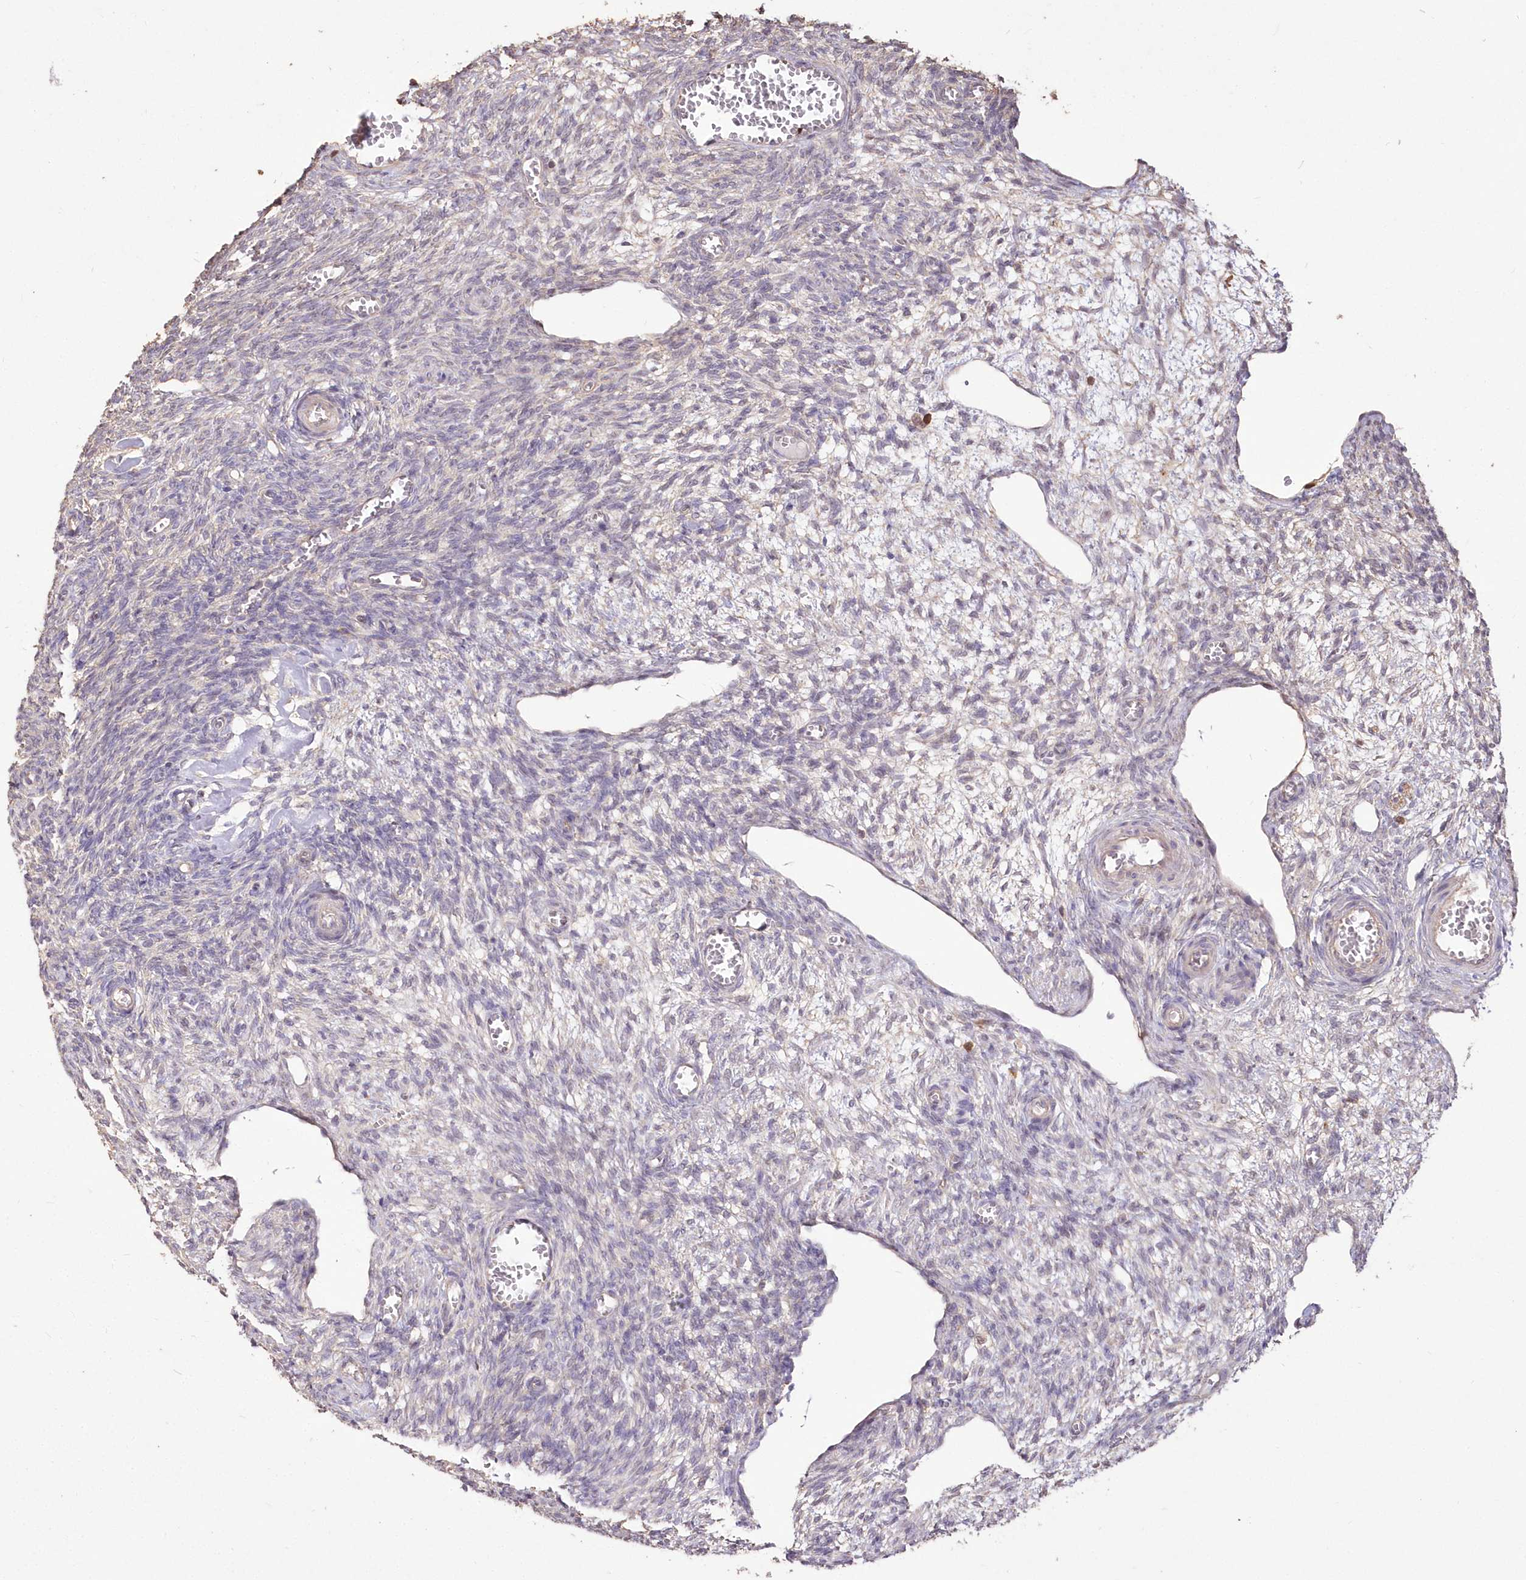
{"staining": {"intensity": "negative", "quantity": "none", "location": "none"}, "tissue": "ovary", "cell_type": "Ovarian stroma cells", "image_type": "normal", "snomed": [{"axis": "morphology", "description": "Normal tissue, NOS"}, {"axis": "topography", "description": "Ovary"}], "caption": "High magnification brightfield microscopy of normal ovary stained with DAB (3,3'-diaminobenzidine) (brown) and counterstained with hematoxylin (blue): ovarian stroma cells show no significant positivity. Brightfield microscopy of immunohistochemistry (IHC) stained with DAB (brown) and hematoxylin (blue), captured at high magnification.", "gene": "STK17B", "patient": {"sex": "female", "age": 27}}